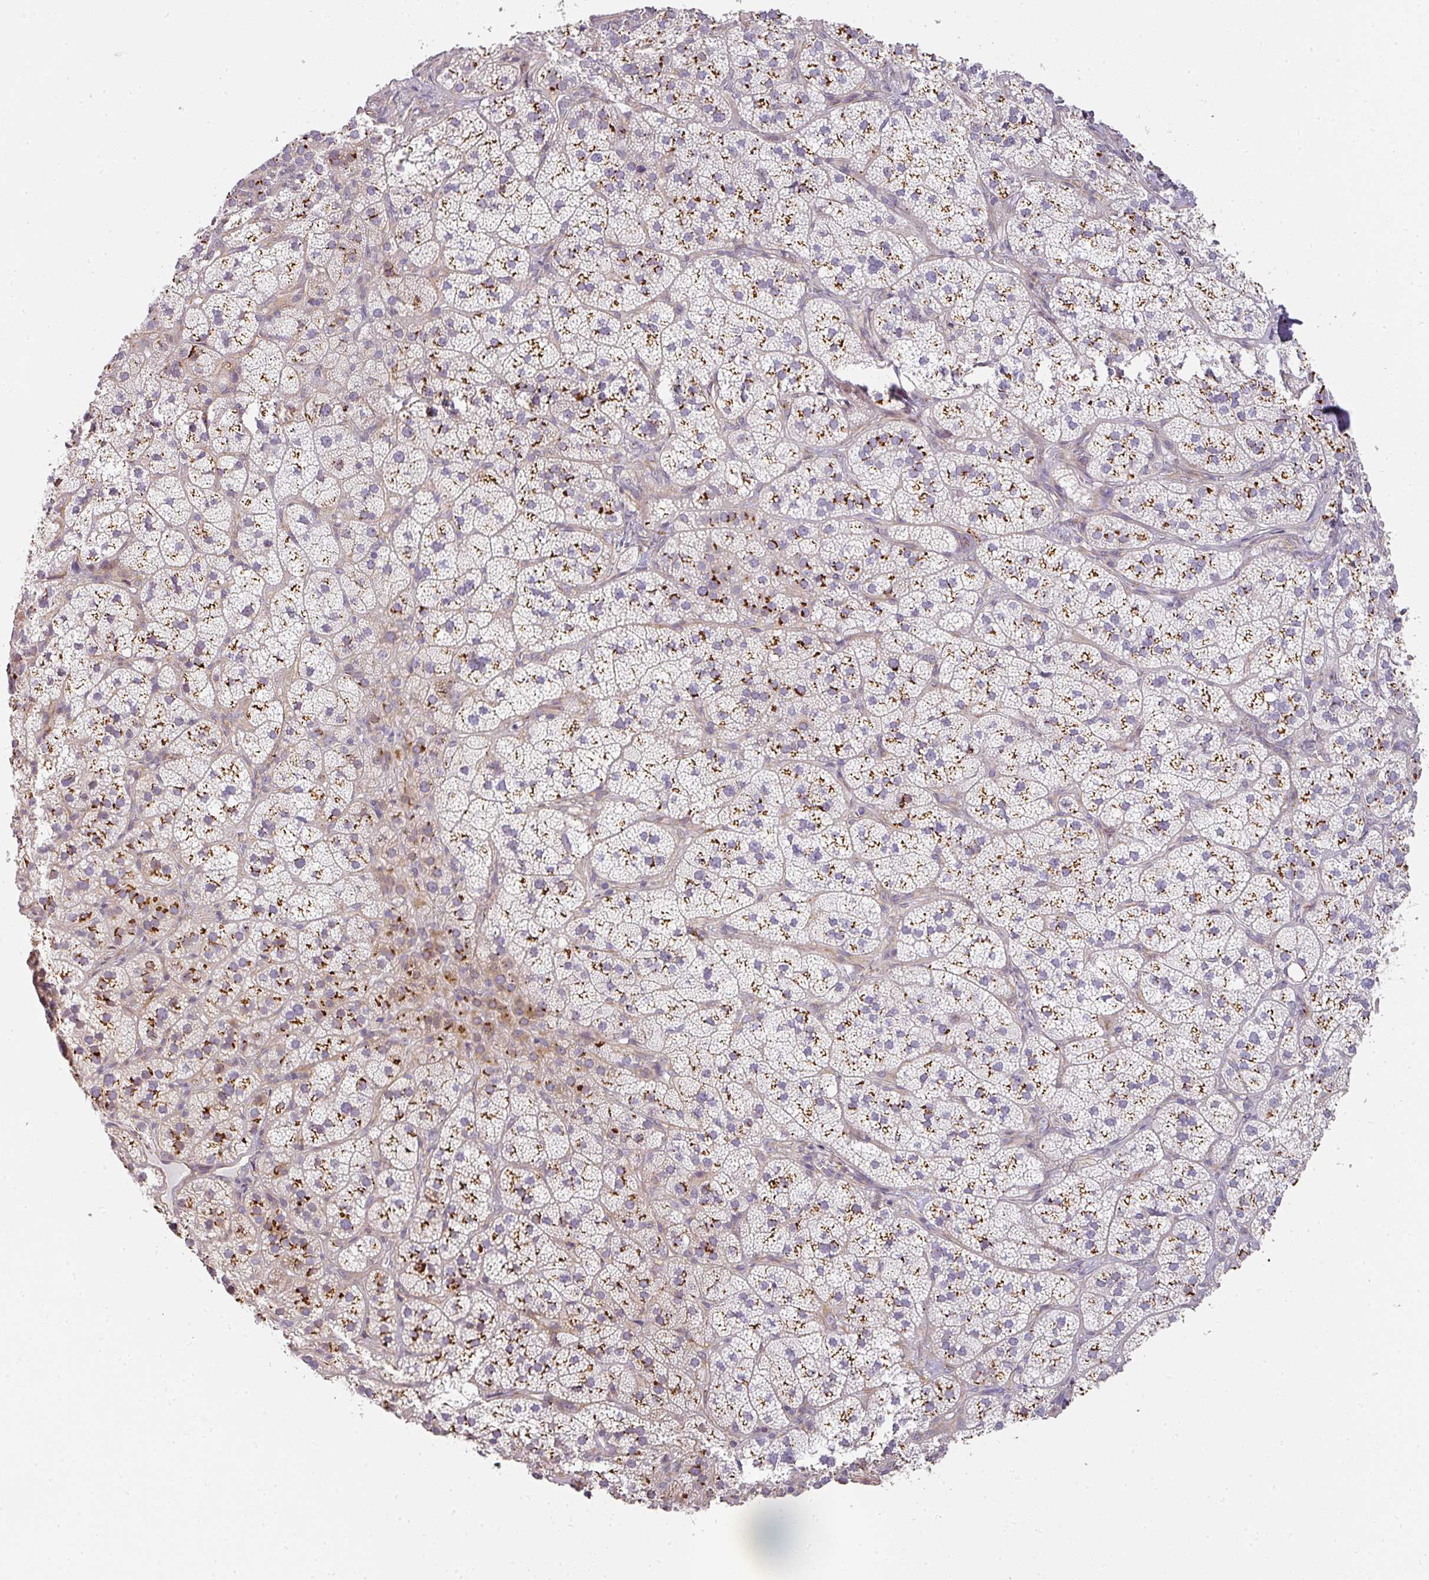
{"staining": {"intensity": "strong", "quantity": ">75%", "location": "cytoplasmic/membranous"}, "tissue": "adrenal gland", "cell_type": "Glandular cells", "image_type": "normal", "snomed": [{"axis": "morphology", "description": "Normal tissue, NOS"}, {"axis": "topography", "description": "Adrenal gland"}], "caption": "High-magnification brightfield microscopy of unremarkable adrenal gland stained with DAB (brown) and counterstained with hematoxylin (blue). glandular cells exhibit strong cytoplasmic/membranous positivity is seen in about>75% of cells.", "gene": "ATP8B2", "patient": {"sex": "female", "age": 58}}